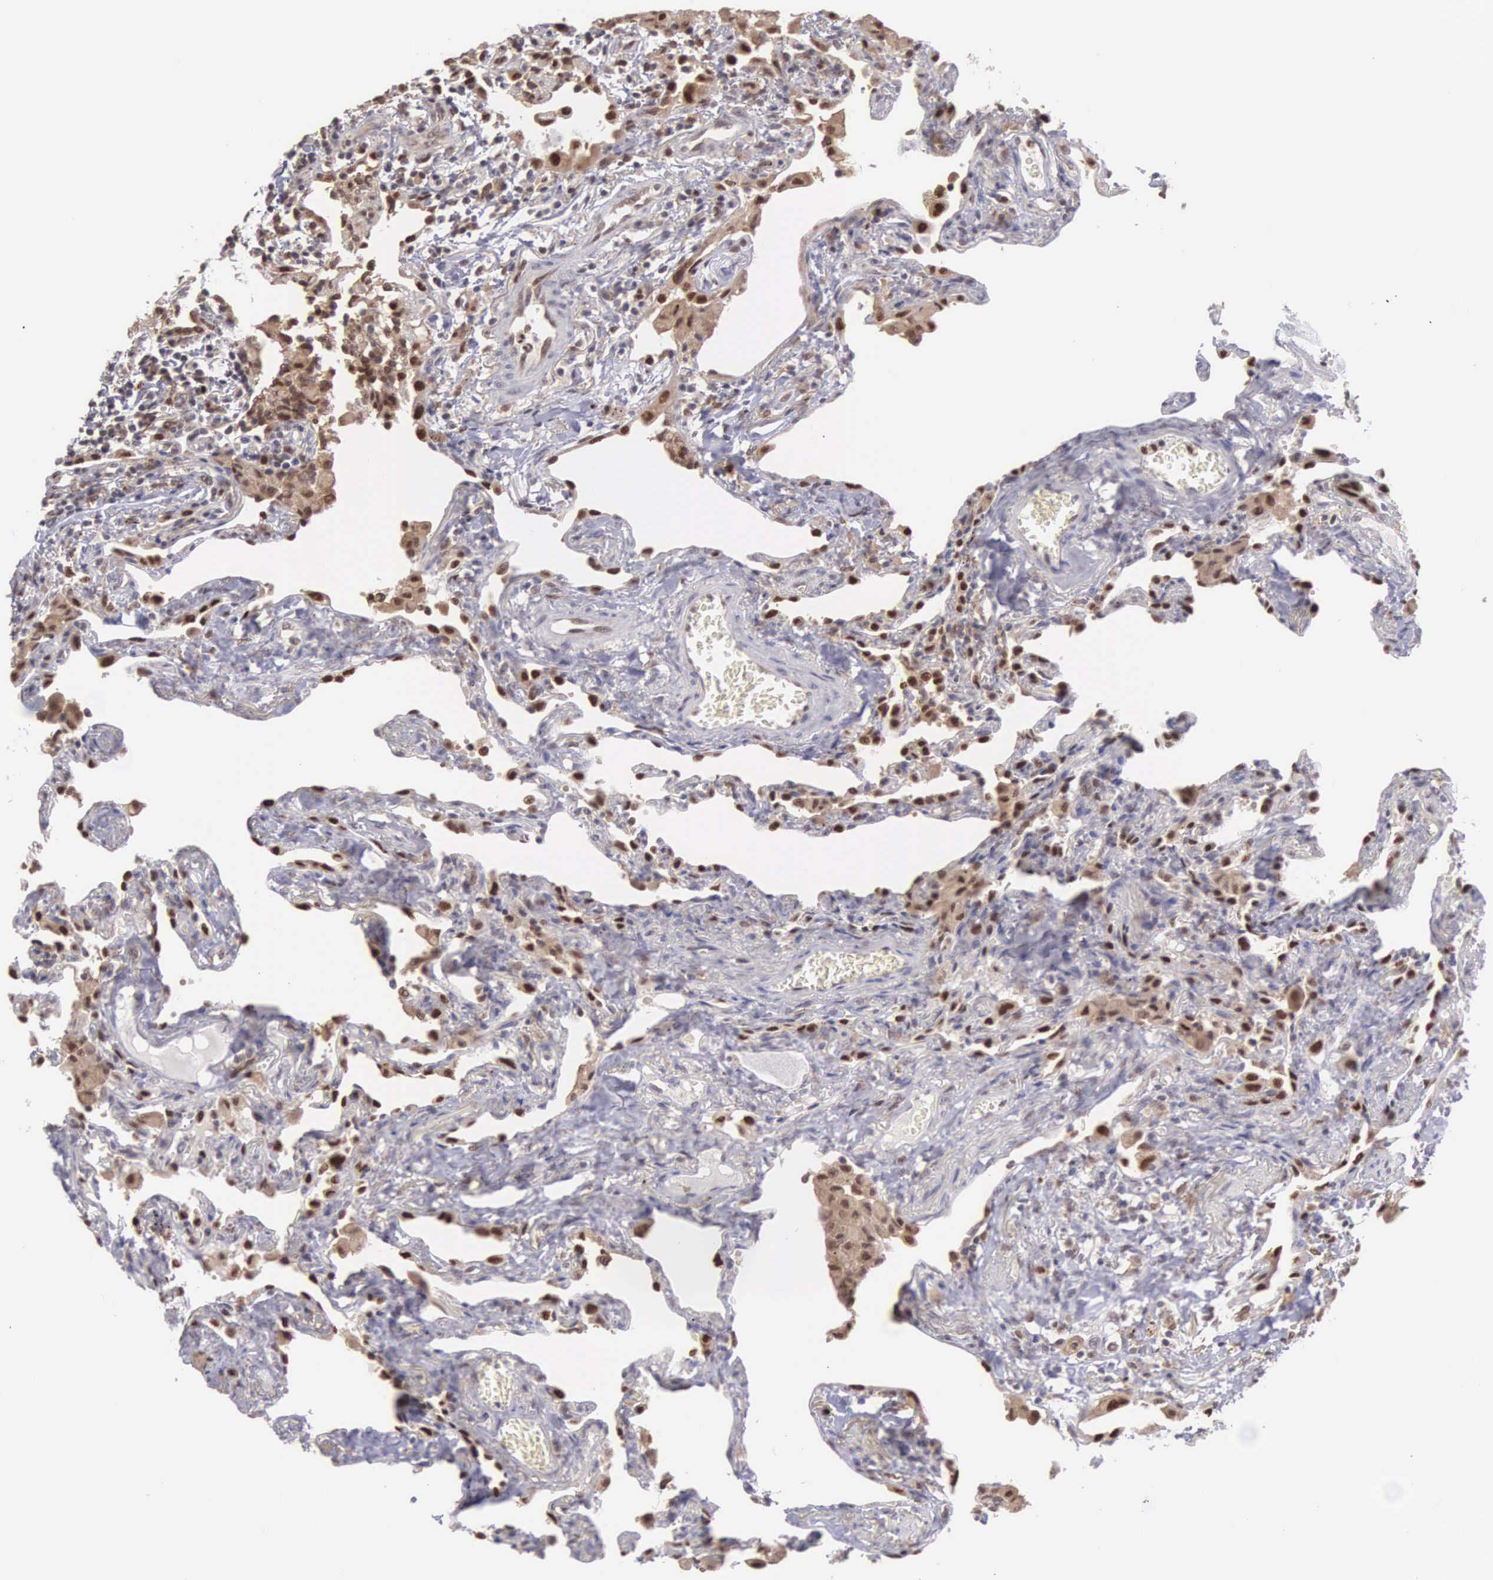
{"staining": {"intensity": "strong", "quantity": "25%-75%", "location": "cytoplasmic/membranous,nuclear"}, "tissue": "lung", "cell_type": "Alveolar cells", "image_type": "normal", "snomed": [{"axis": "morphology", "description": "Normal tissue, NOS"}, {"axis": "topography", "description": "Lung"}], "caption": "This histopathology image displays immunohistochemistry (IHC) staining of normal human lung, with high strong cytoplasmic/membranous,nuclear expression in about 25%-75% of alveolar cells.", "gene": "GRK3", "patient": {"sex": "male", "age": 73}}